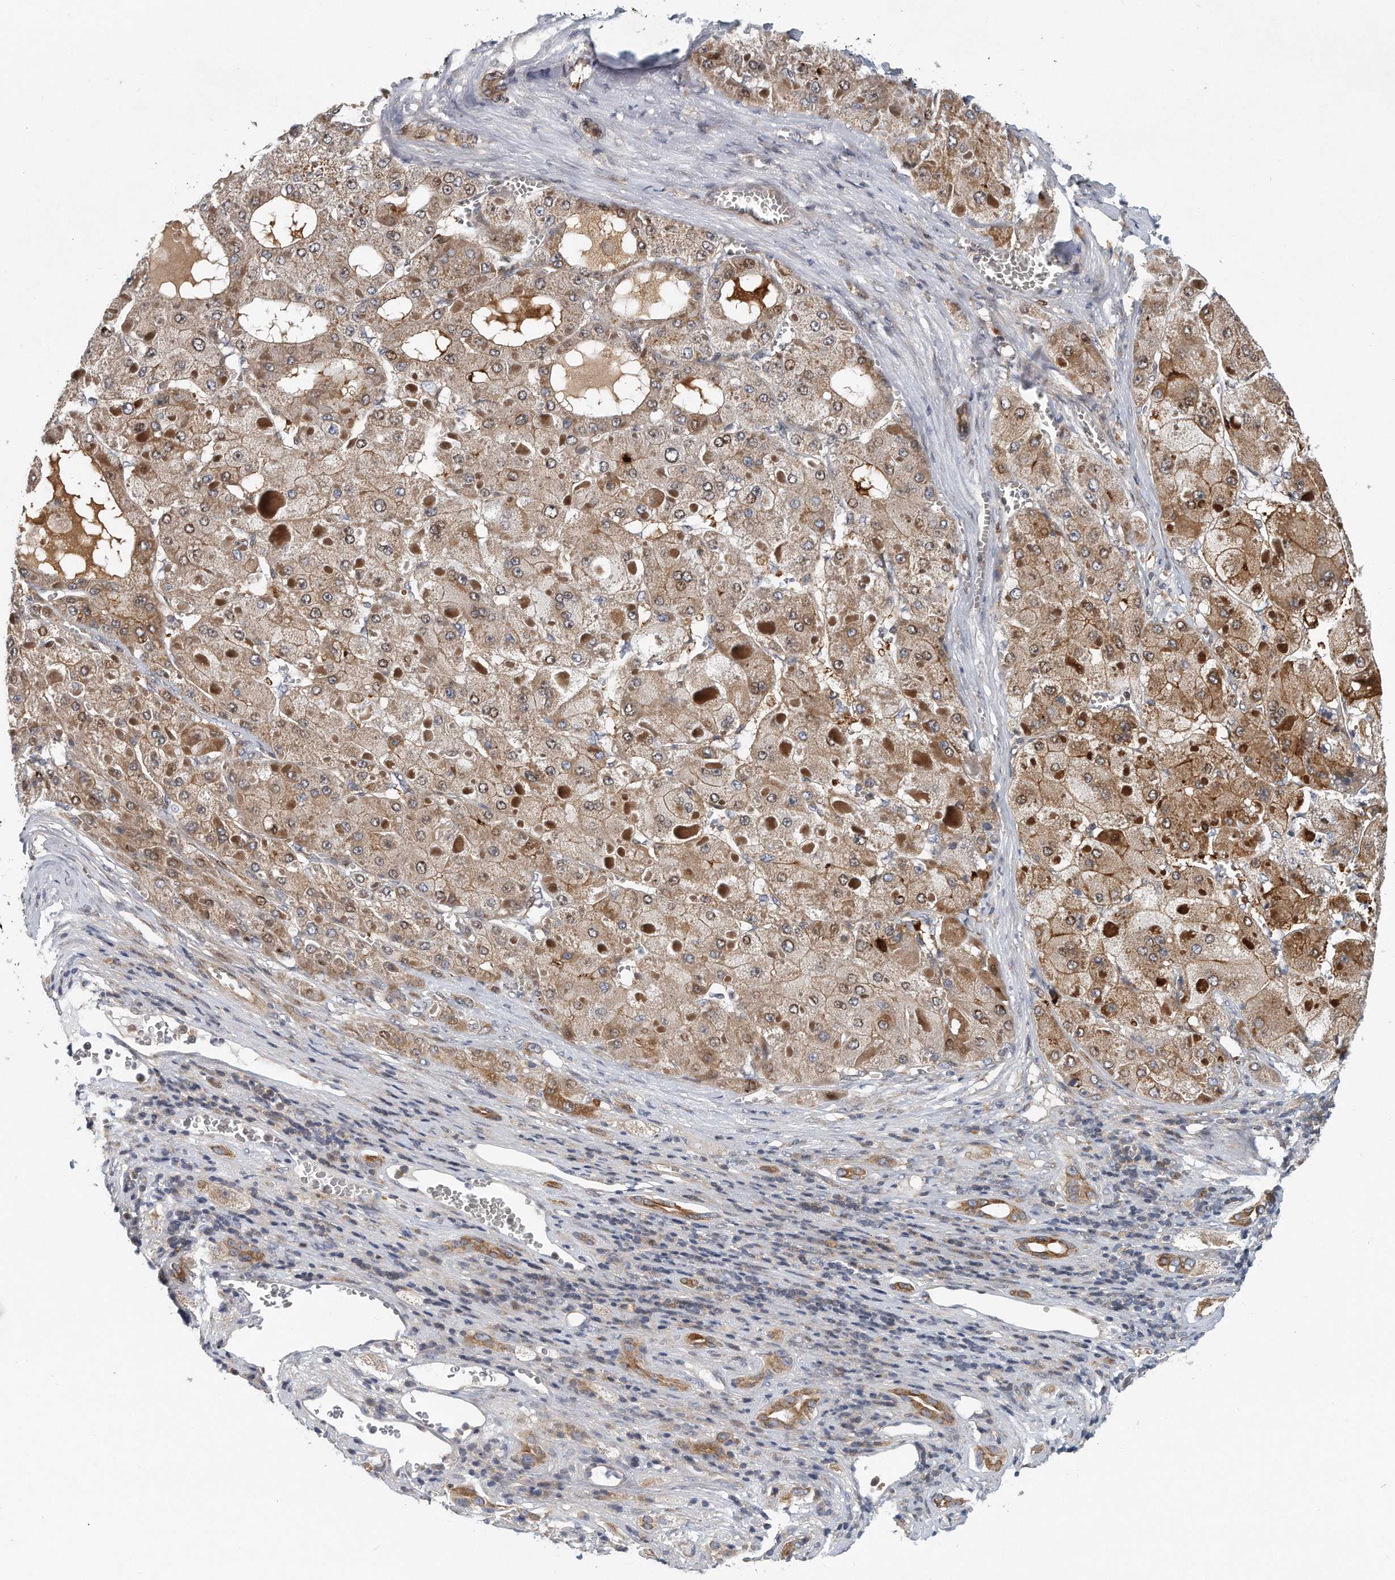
{"staining": {"intensity": "moderate", "quantity": ">75%", "location": "cytoplasmic/membranous"}, "tissue": "liver cancer", "cell_type": "Tumor cells", "image_type": "cancer", "snomed": [{"axis": "morphology", "description": "Carcinoma, Hepatocellular, NOS"}, {"axis": "topography", "description": "Liver"}], "caption": "Human liver cancer (hepatocellular carcinoma) stained with a brown dye exhibits moderate cytoplasmic/membranous positive staining in about >75% of tumor cells.", "gene": "PCDH8", "patient": {"sex": "female", "age": 73}}